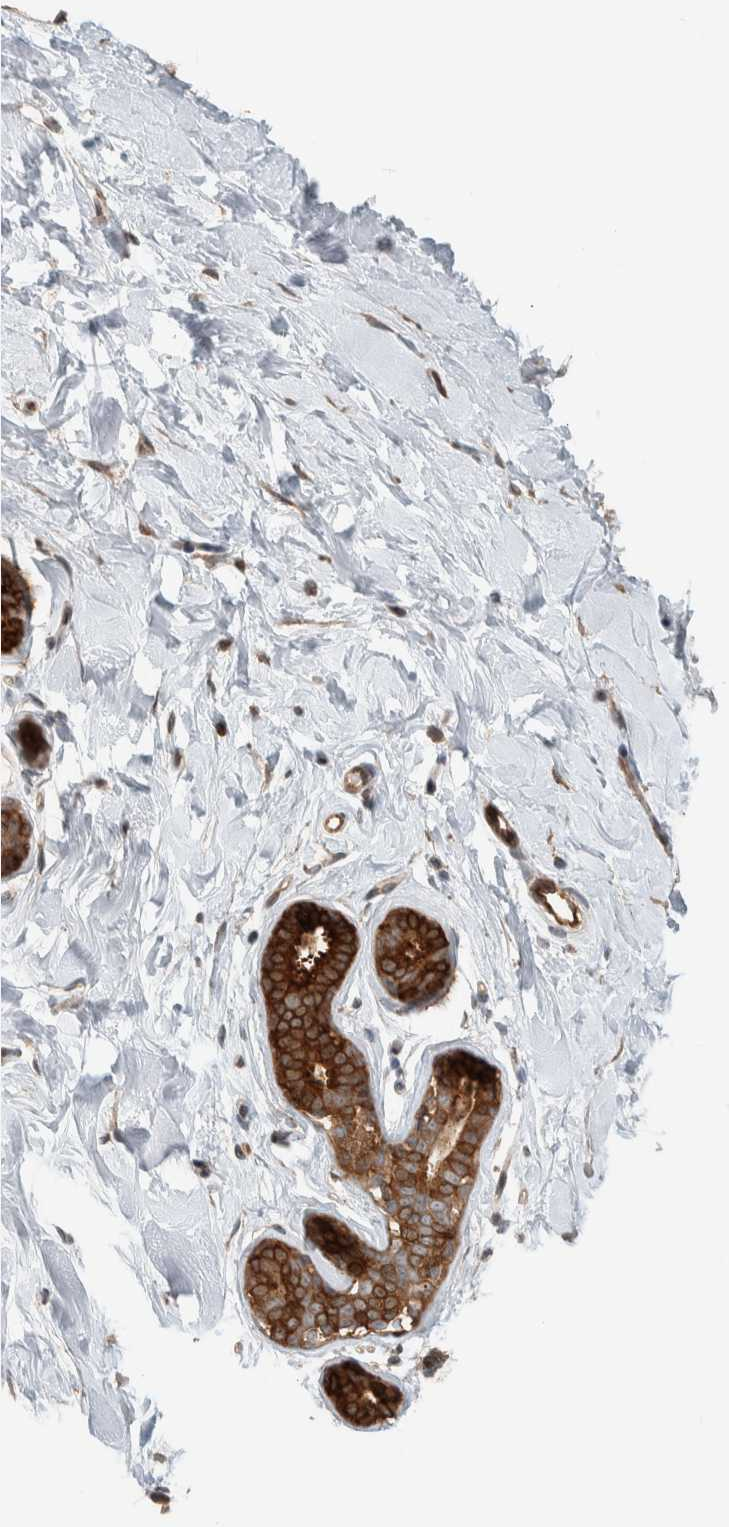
{"staining": {"intensity": "negative", "quantity": "none", "location": "none"}, "tissue": "breast", "cell_type": "Adipocytes", "image_type": "normal", "snomed": [{"axis": "morphology", "description": "Normal tissue, NOS"}, {"axis": "topography", "description": "Breast"}], "caption": "DAB (3,3'-diaminobenzidine) immunohistochemical staining of unremarkable breast demonstrates no significant expression in adipocytes.", "gene": "CNTROB", "patient": {"sex": "female", "age": 23}}